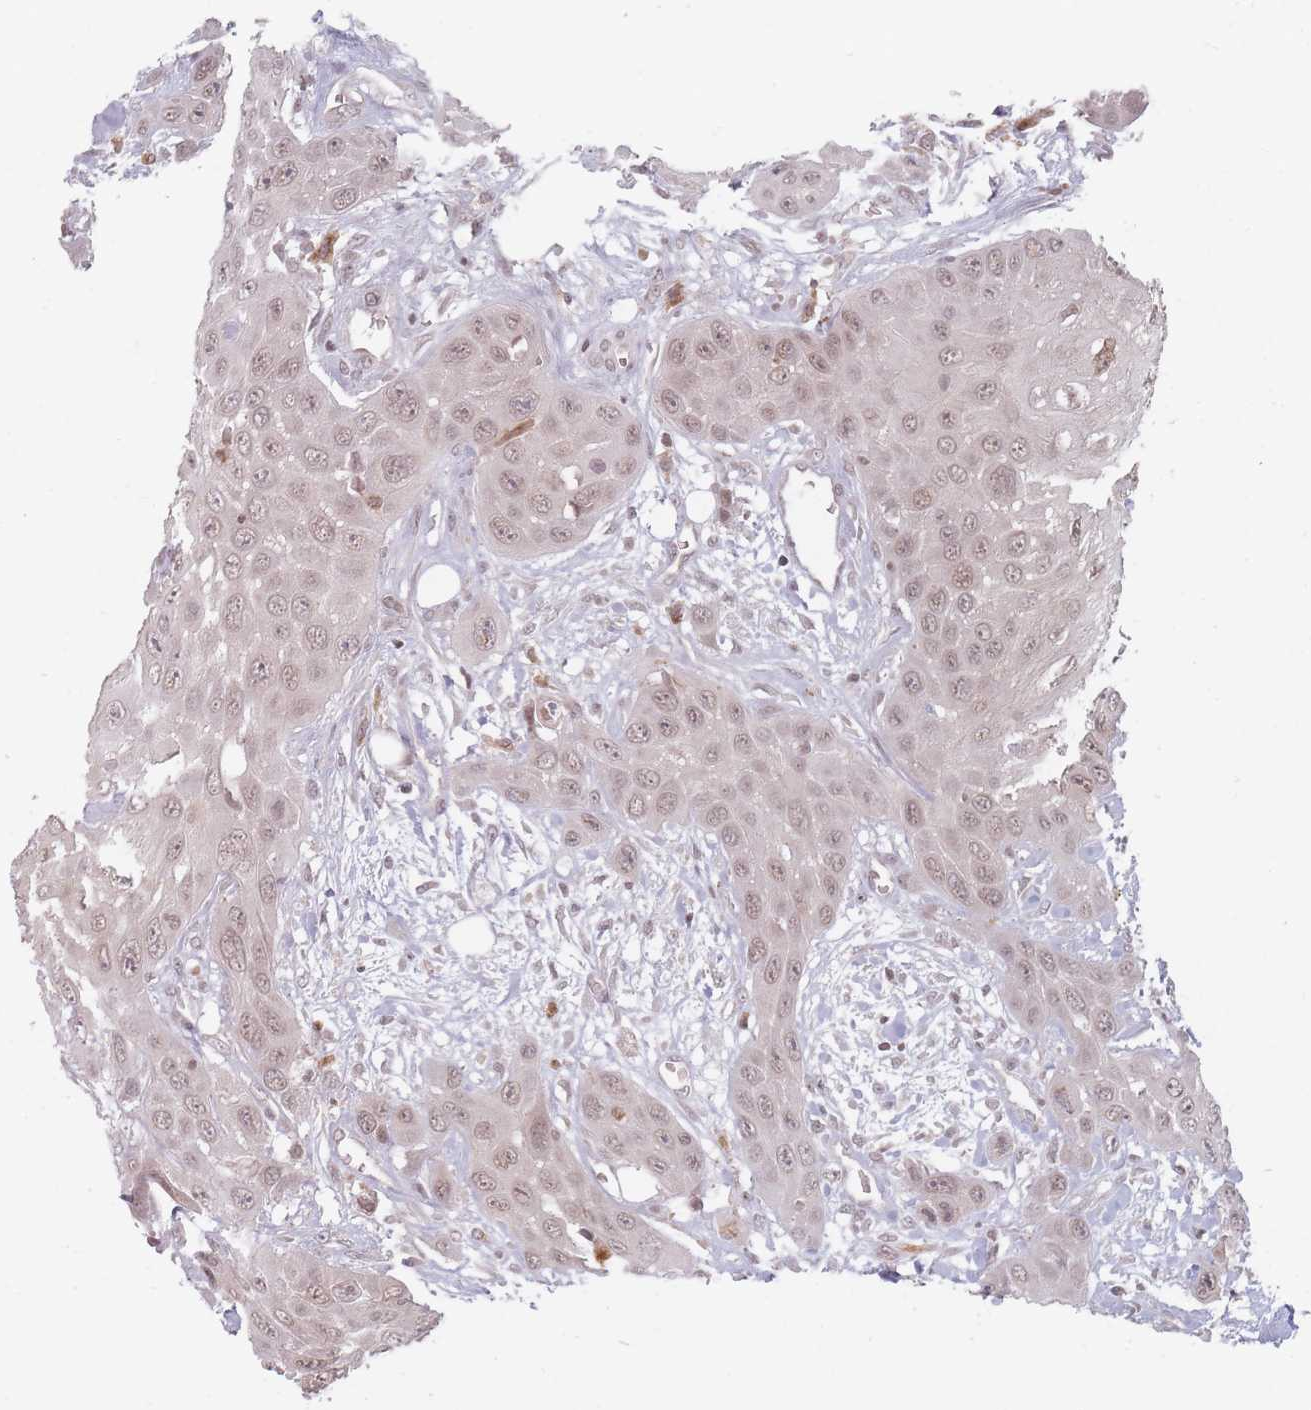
{"staining": {"intensity": "weak", "quantity": ">75%", "location": "nuclear"}, "tissue": "head and neck cancer", "cell_type": "Tumor cells", "image_type": "cancer", "snomed": [{"axis": "morphology", "description": "Squamous cell carcinoma, NOS"}, {"axis": "topography", "description": "Head-Neck"}], "caption": "About >75% of tumor cells in human head and neck squamous cell carcinoma demonstrate weak nuclear protein positivity as visualized by brown immunohistochemical staining.", "gene": "SPATA45", "patient": {"sex": "male", "age": 81}}